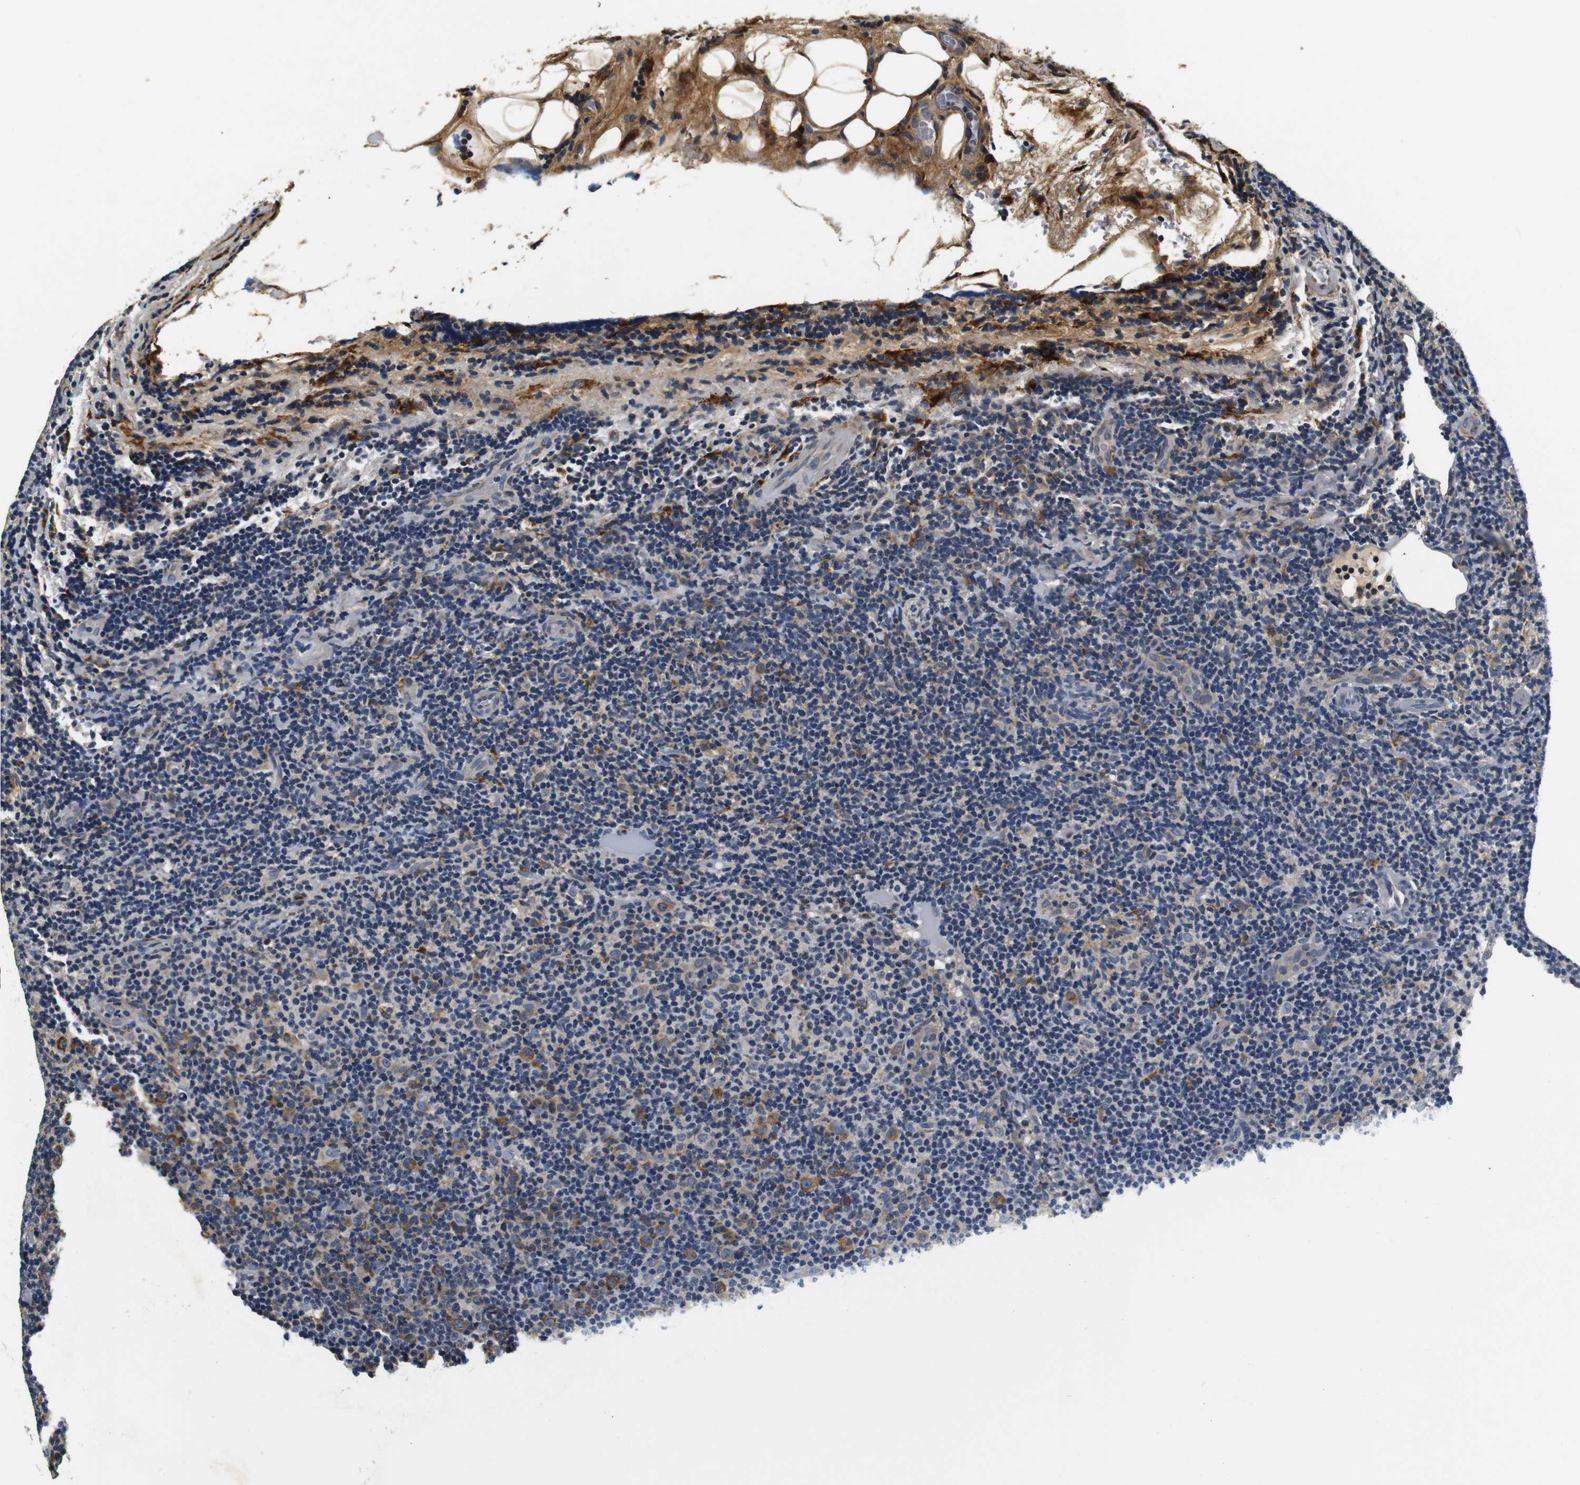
{"staining": {"intensity": "moderate", "quantity": "<25%", "location": "cytoplasmic/membranous"}, "tissue": "lymphoma", "cell_type": "Tumor cells", "image_type": "cancer", "snomed": [{"axis": "morphology", "description": "Malignant lymphoma, non-Hodgkin's type, Low grade"}, {"axis": "topography", "description": "Lymph node"}], "caption": "Lymphoma stained with a protein marker reveals moderate staining in tumor cells.", "gene": "COL1A1", "patient": {"sex": "male", "age": 83}}